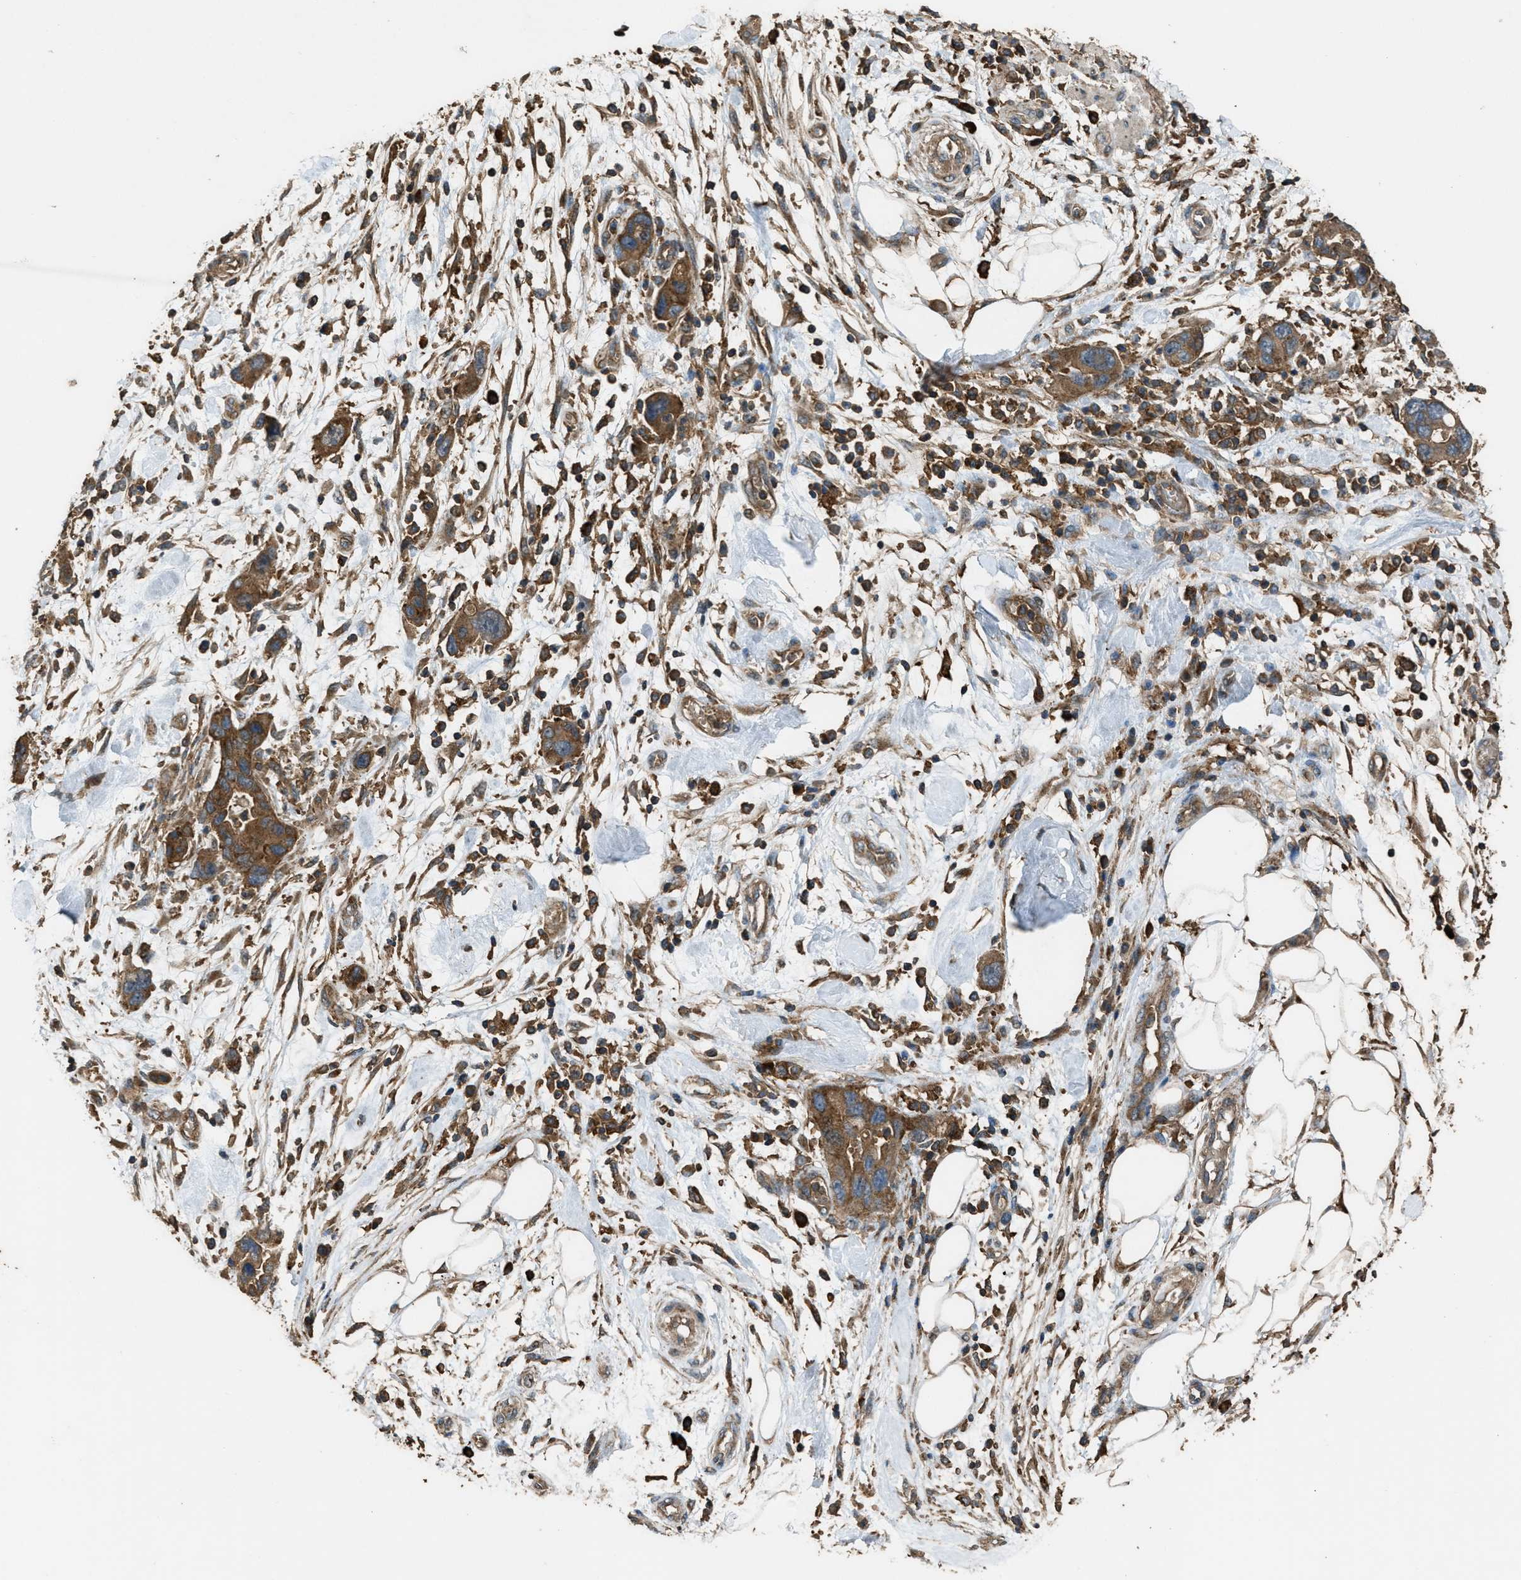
{"staining": {"intensity": "moderate", "quantity": ">75%", "location": "cytoplasmic/membranous"}, "tissue": "pancreatic cancer", "cell_type": "Tumor cells", "image_type": "cancer", "snomed": [{"axis": "morphology", "description": "Normal tissue, NOS"}, {"axis": "morphology", "description": "Adenocarcinoma, NOS"}, {"axis": "topography", "description": "Pancreas"}], "caption": "Protein staining reveals moderate cytoplasmic/membranous staining in about >75% of tumor cells in pancreatic adenocarcinoma.", "gene": "MAP3K8", "patient": {"sex": "female", "age": 71}}